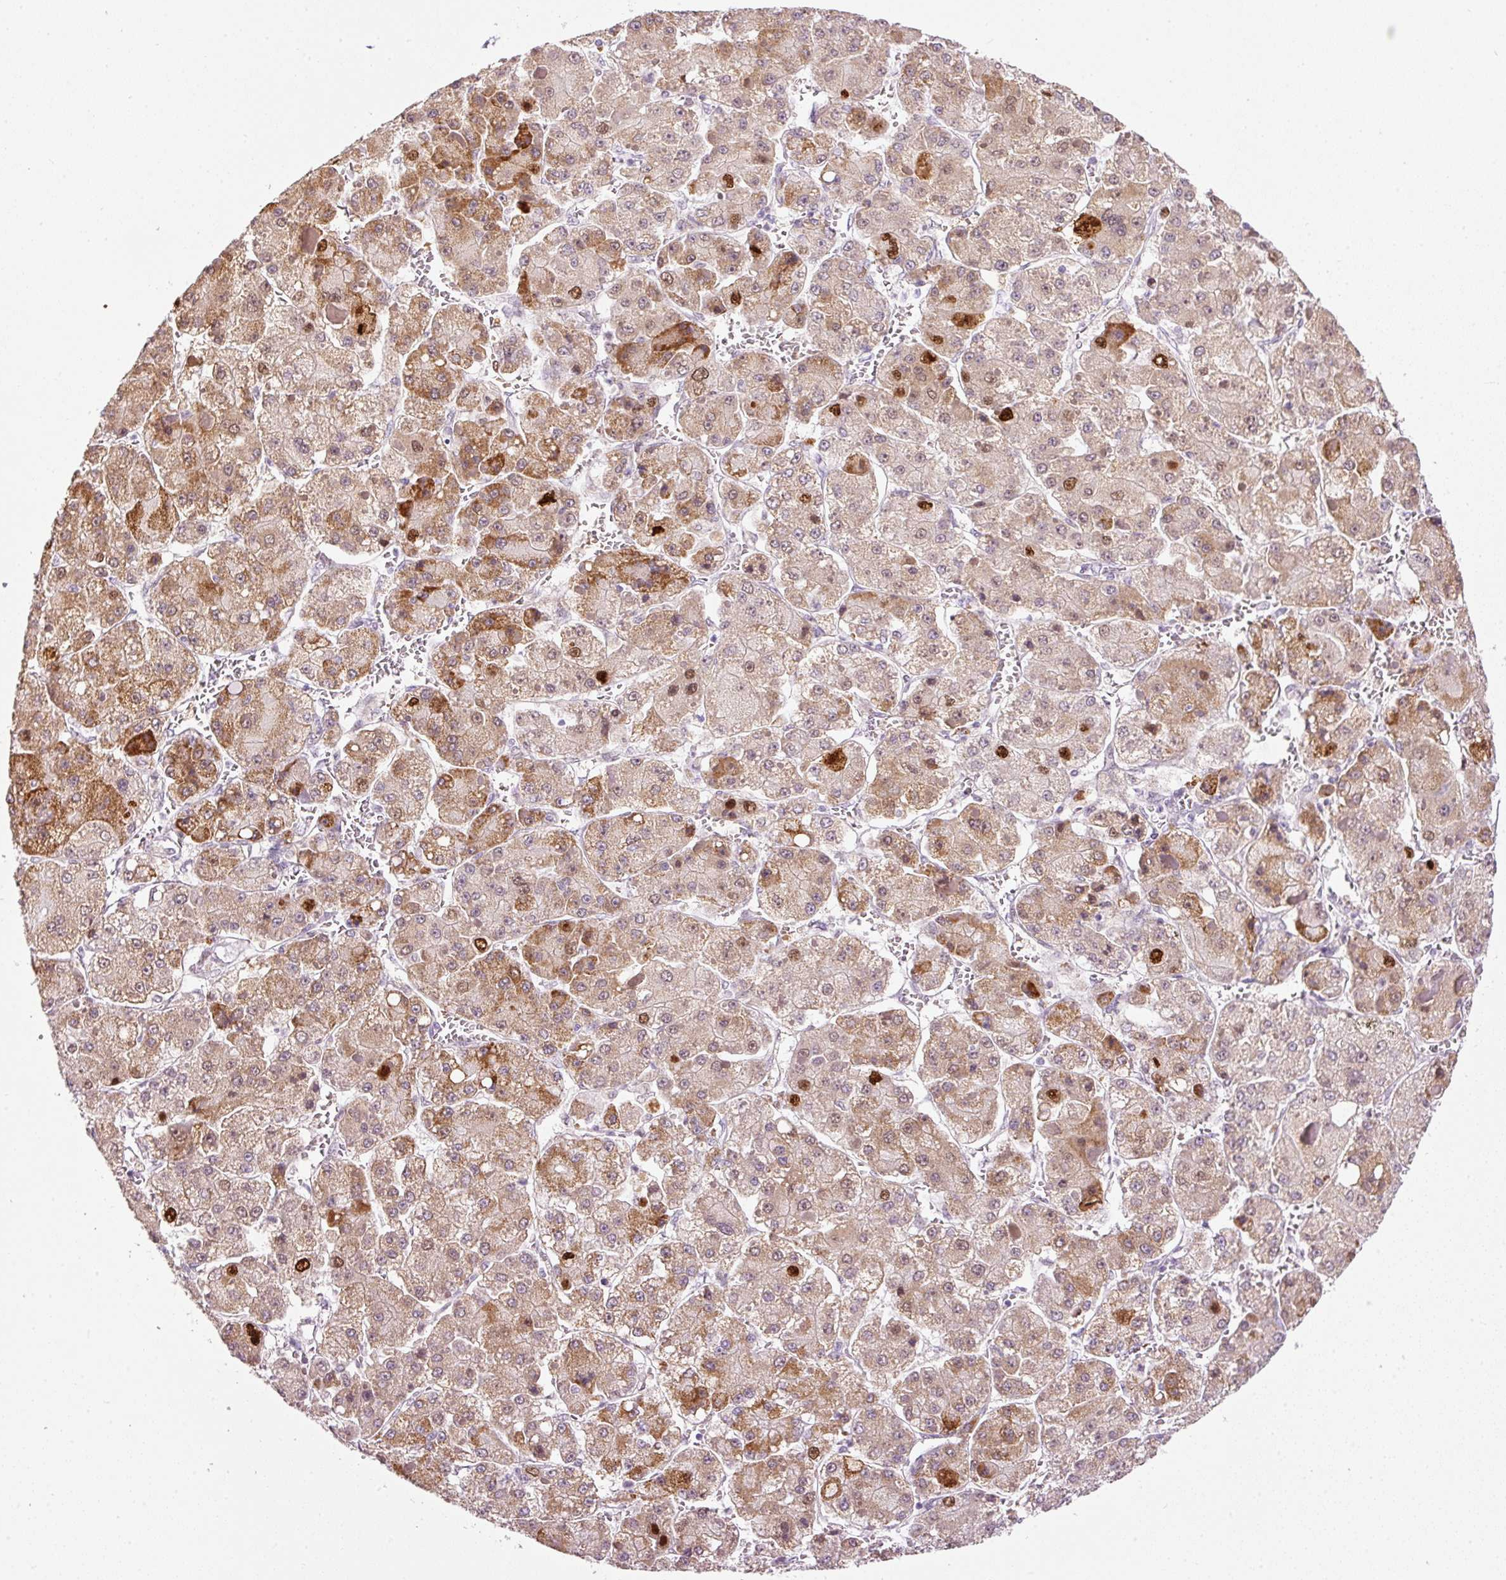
{"staining": {"intensity": "moderate", "quantity": ">75%", "location": "cytoplasmic/membranous,nuclear"}, "tissue": "liver cancer", "cell_type": "Tumor cells", "image_type": "cancer", "snomed": [{"axis": "morphology", "description": "Carcinoma, Hepatocellular, NOS"}, {"axis": "topography", "description": "Liver"}], "caption": "An image of liver cancer (hepatocellular carcinoma) stained for a protein exhibits moderate cytoplasmic/membranous and nuclear brown staining in tumor cells.", "gene": "KPNA2", "patient": {"sex": "female", "age": 73}}